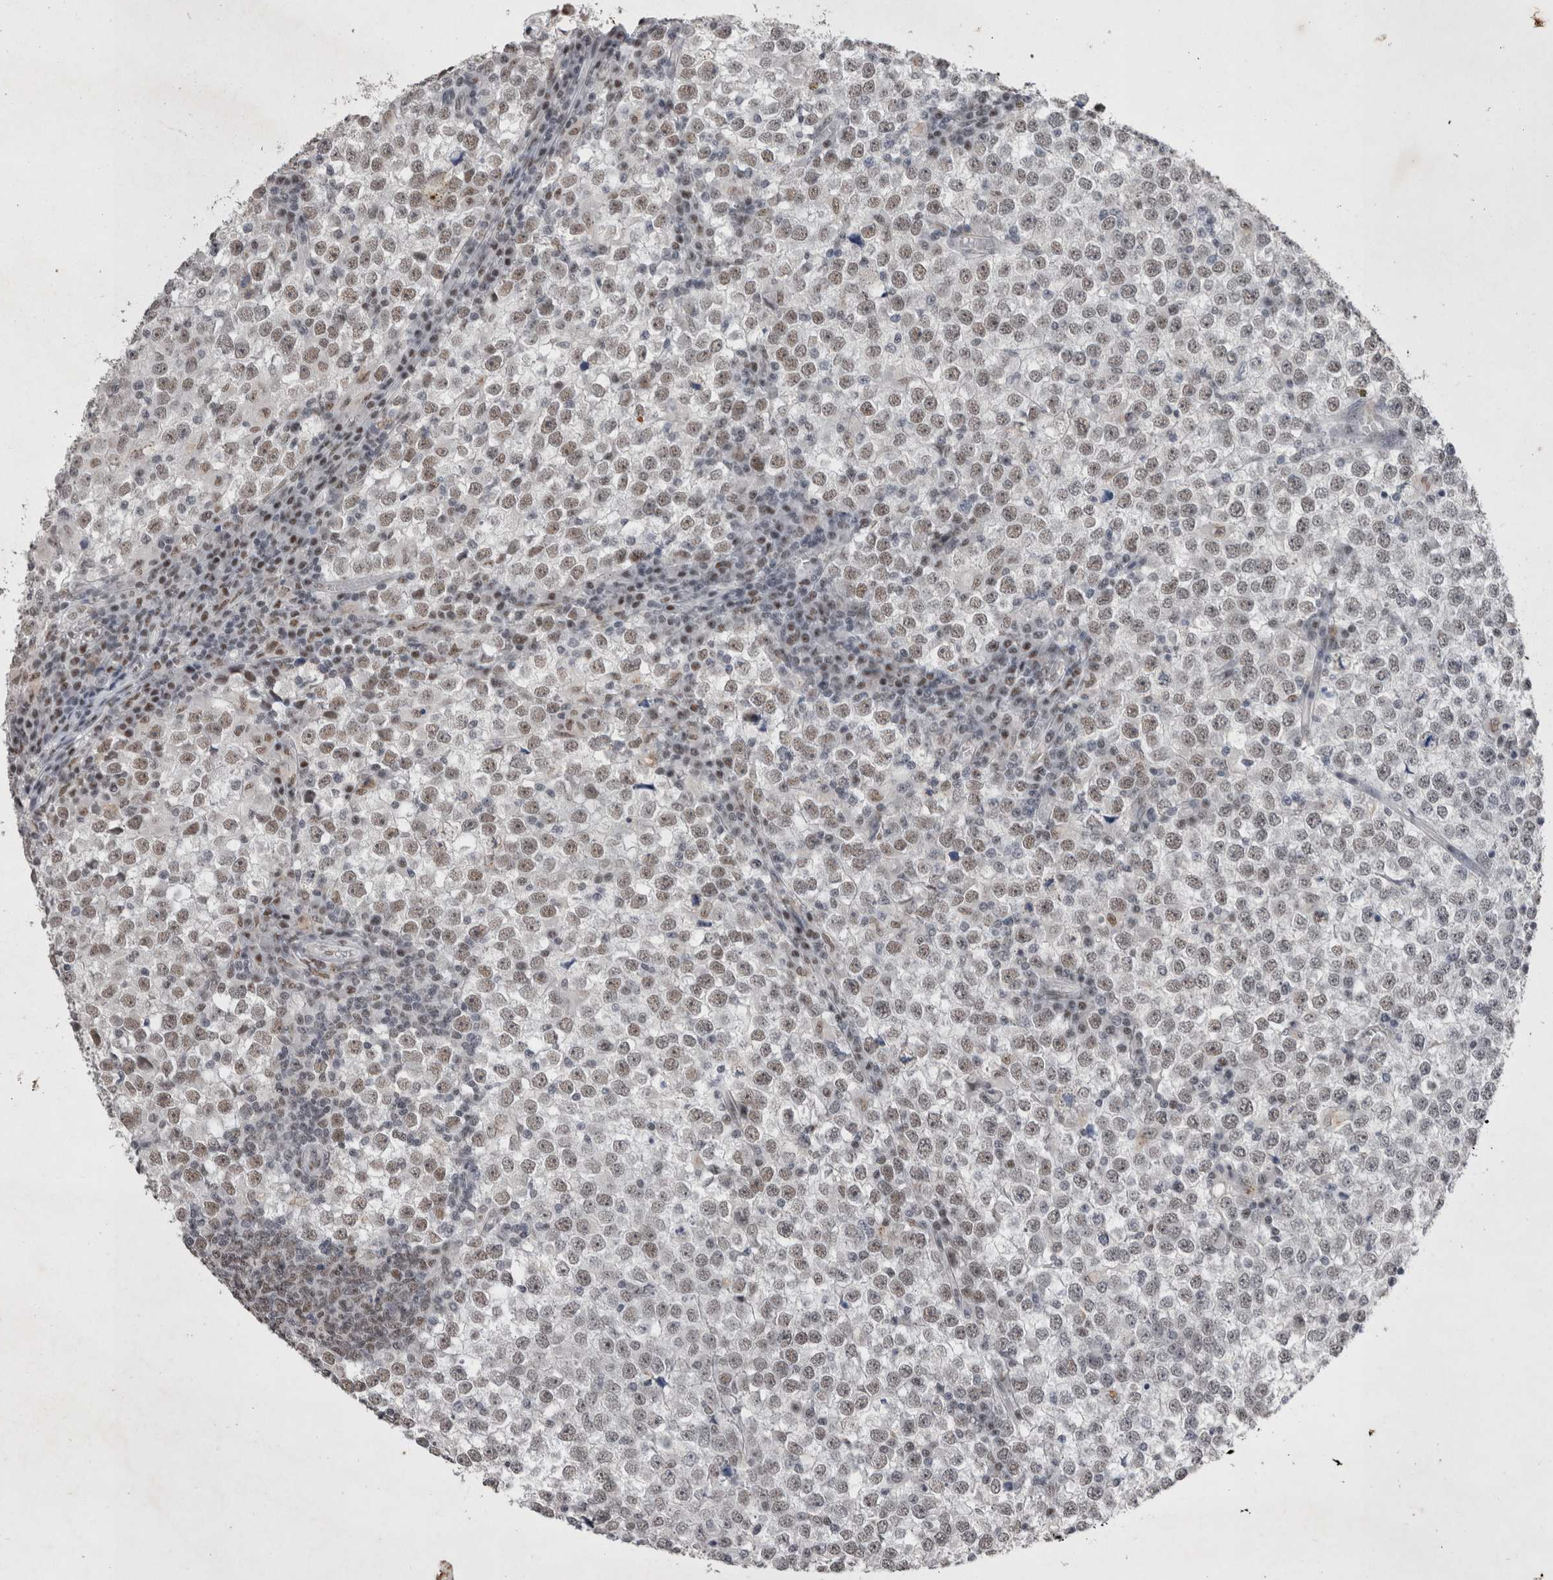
{"staining": {"intensity": "weak", "quantity": ">75%", "location": "nuclear"}, "tissue": "testis cancer", "cell_type": "Tumor cells", "image_type": "cancer", "snomed": [{"axis": "morphology", "description": "Seminoma, NOS"}, {"axis": "topography", "description": "Testis"}], "caption": "A histopathology image showing weak nuclear positivity in approximately >75% of tumor cells in testis cancer (seminoma), as visualized by brown immunohistochemical staining.", "gene": "RBM6", "patient": {"sex": "male", "age": 65}}